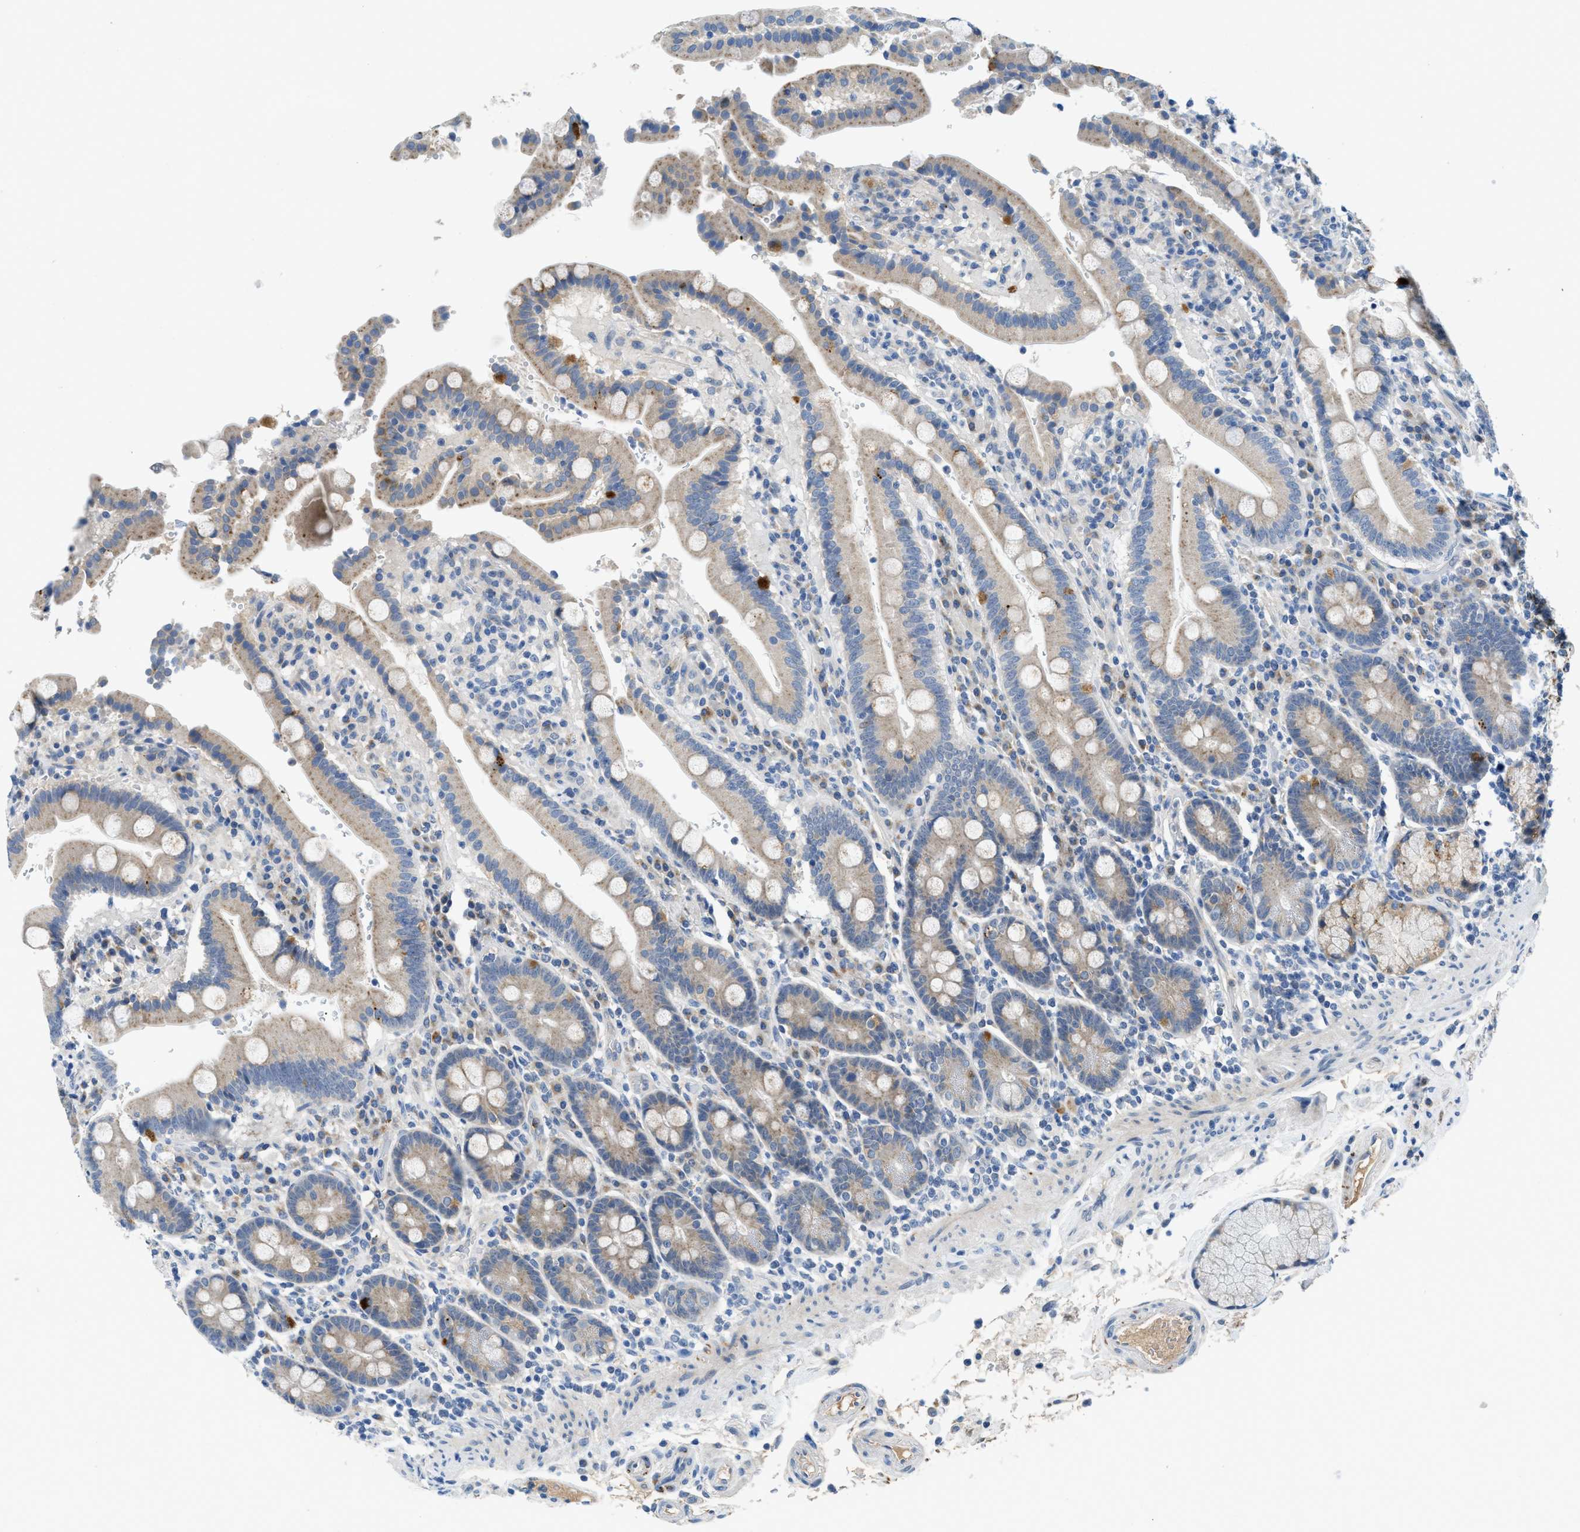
{"staining": {"intensity": "weak", "quantity": "25%-75%", "location": "cytoplasmic/membranous"}, "tissue": "duodenum", "cell_type": "Glandular cells", "image_type": "normal", "snomed": [{"axis": "morphology", "description": "Normal tissue, NOS"}, {"axis": "topography", "description": "Small intestine, NOS"}], "caption": "IHC micrograph of benign duodenum: duodenum stained using IHC shows low levels of weak protein expression localized specifically in the cytoplasmic/membranous of glandular cells, appearing as a cytoplasmic/membranous brown color.", "gene": "TSPAN3", "patient": {"sex": "female", "age": 71}}